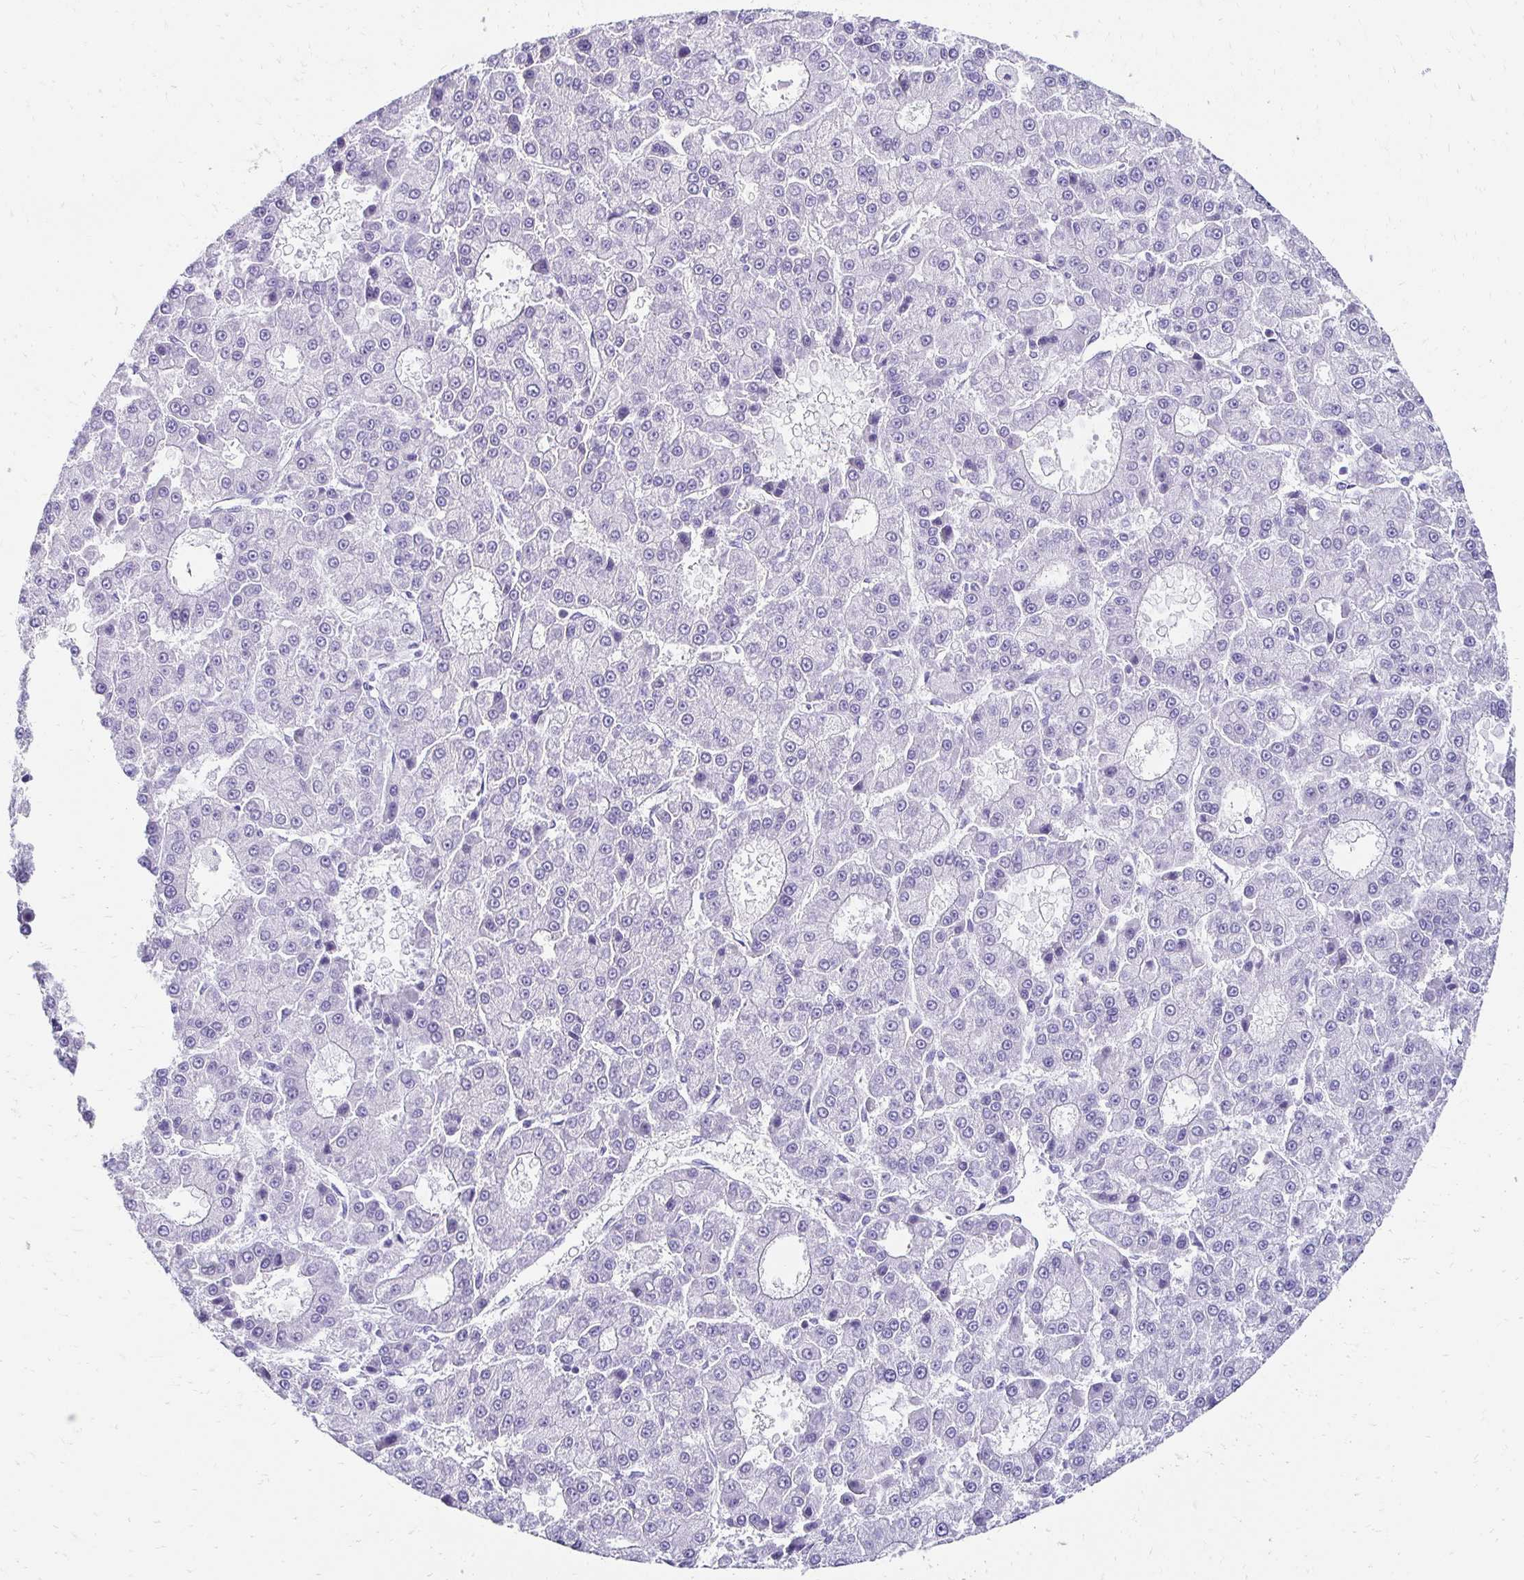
{"staining": {"intensity": "negative", "quantity": "none", "location": "none"}, "tissue": "liver cancer", "cell_type": "Tumor cells", "image_type": "cancer", "snomed": [{"axis": "morphology", "description": "Carcinoma, Hepatocellular, NOS"}, {"axis": "topography", "description": "Liver"}], "caption": "Liver hepatocellular carcinoma was stained to show a protein in brown. There is no significant positivity in tumor cells.", "gene": "TMEM54", "patient": {"sex": "male", "age": 70}}